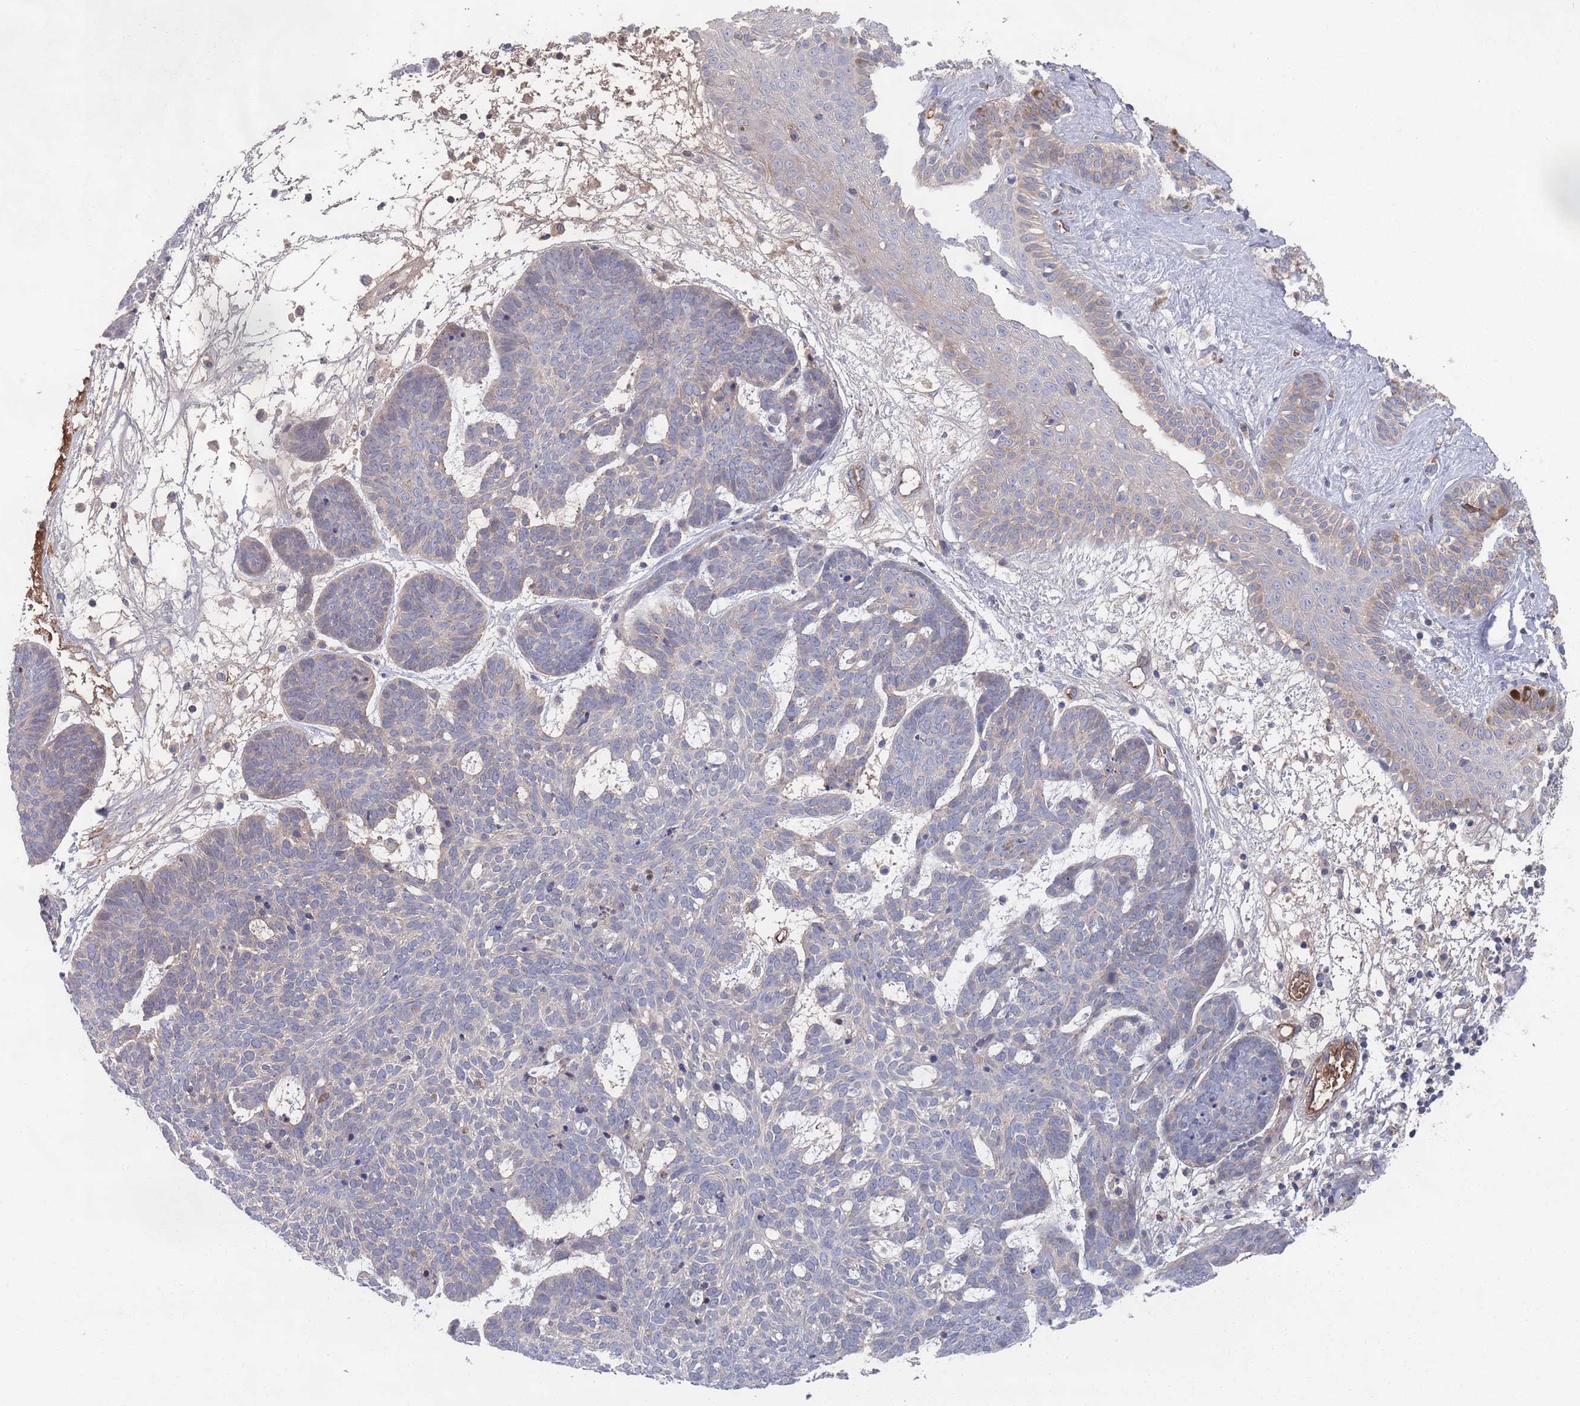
{"staining": {"intensity": "negative", "quantity": "none", "location": "none"}, "tissue": "skin cancer", "cell_type": "Tumor cells", "image_type": "cancer", "snomed": [{"axis": "morphology", "description": "Basal cell carcinoma"}, {"axis": "topography", "description": "Skin"}], "caption": "Photomicrograph shows no protein staining in tumor cells of skin basal cell carcinoma tissue.", "gene": "PLEKHA4", "patient": {"sex": "female", "age": 89}}